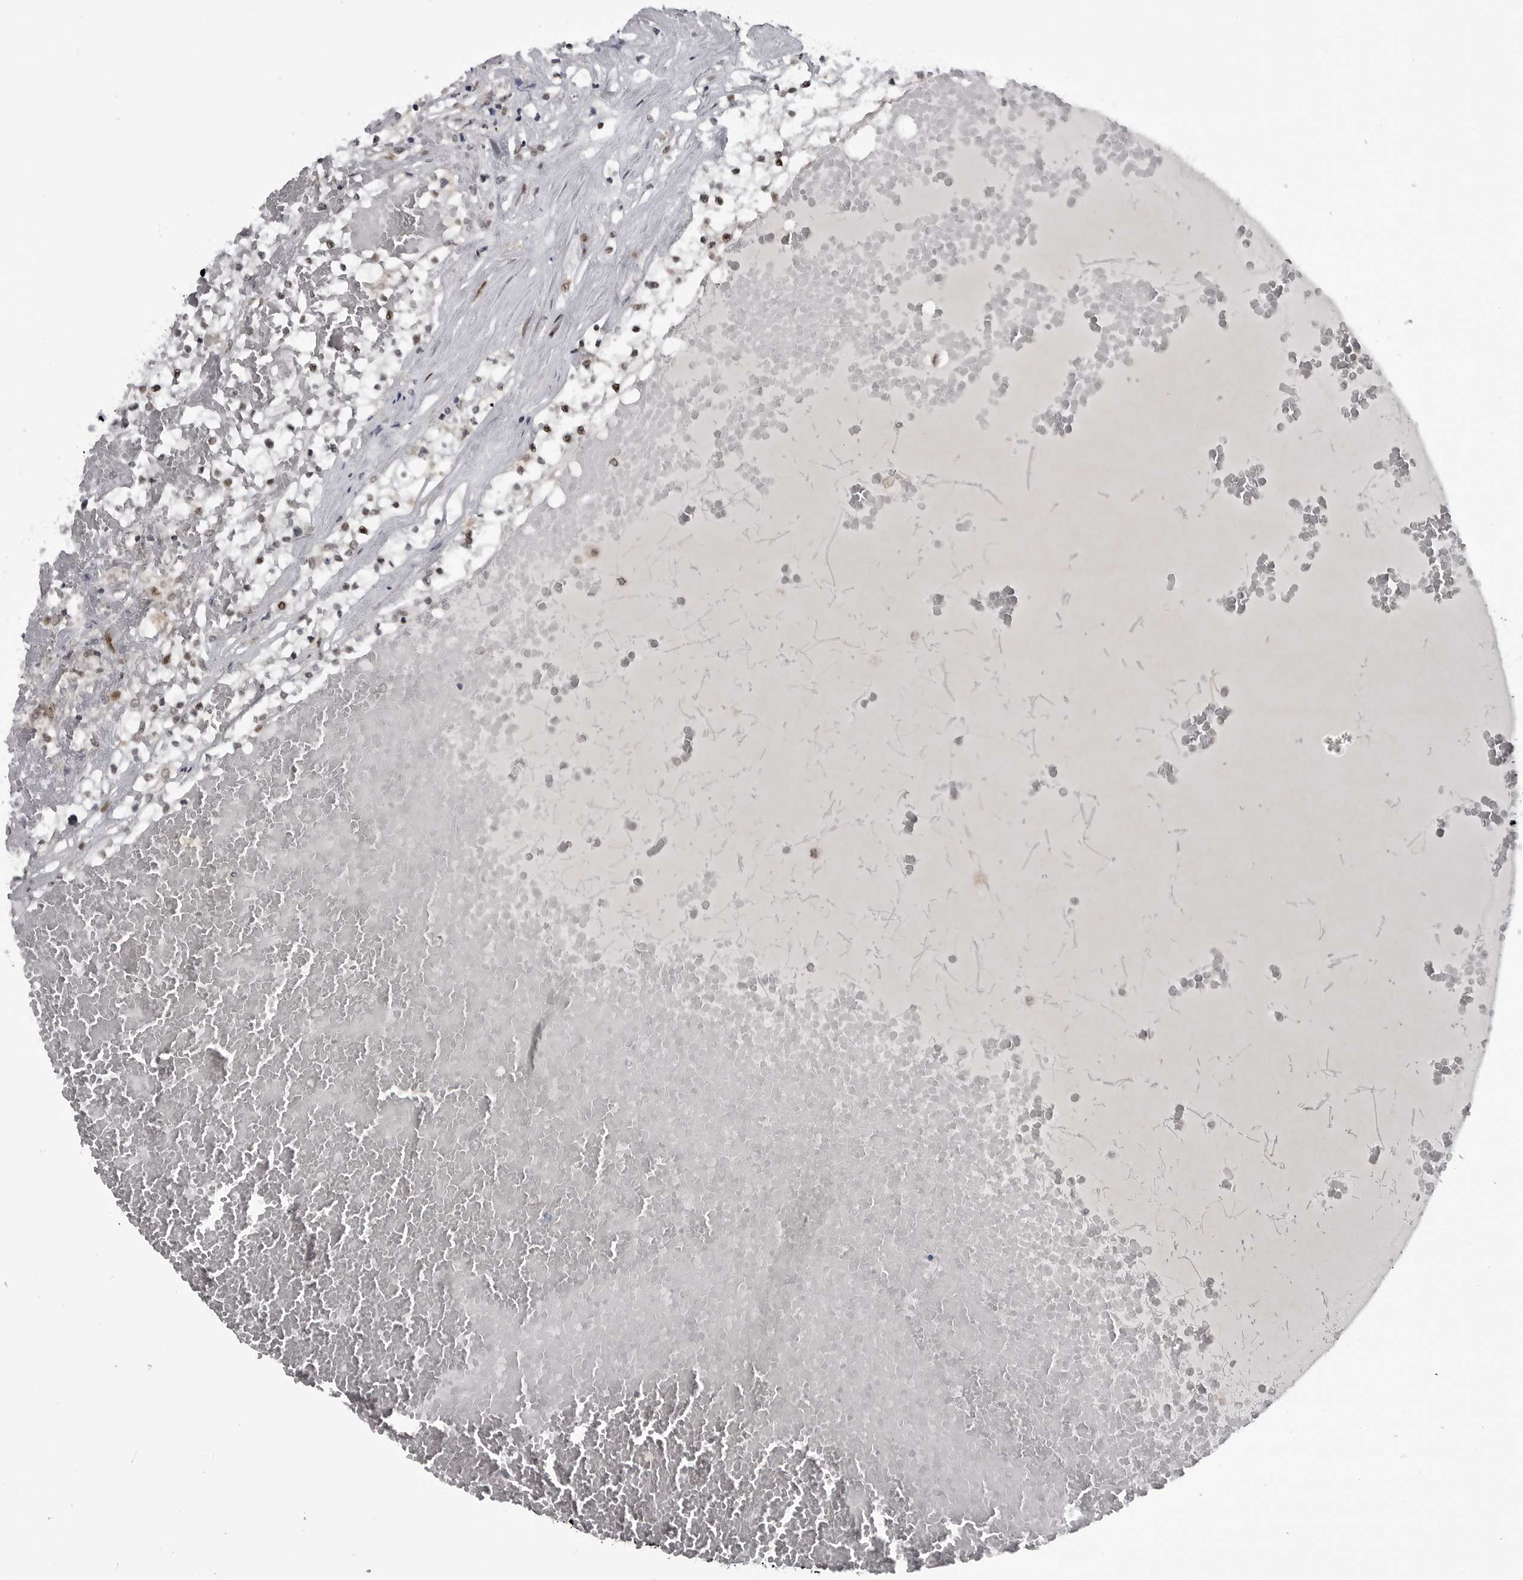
{"staining": {"intensity": "moderate", "quantity": ">75%", "location": "nuclear"}, "tissue": "renal cancer", "cell_type": "Tumor cells", "image_type": "cancer", "snomed": [{"axis": "morphology", "description": "Normal tissue, NOS"}, {"axis": "morphology", "description": "Adenocarcinoma, NOS"}, {"axis": "topography", "description": "Kidney"}], "caption": "Immunohistochemistry (IHC) (DAB) staining of human renal cancer (adenocarcinoma) displays moderate nuclear protein staining in about >75% of tumor cells. The staining was performed using DAB (3,3'-diaminobenzidine) to visualize the protein expression in brown, while the nuclei were stained in blue with hematoxylin (Magnification: 20x).", "gene": "C8orf58", "patient": {"sex": "male", "age": 68}}